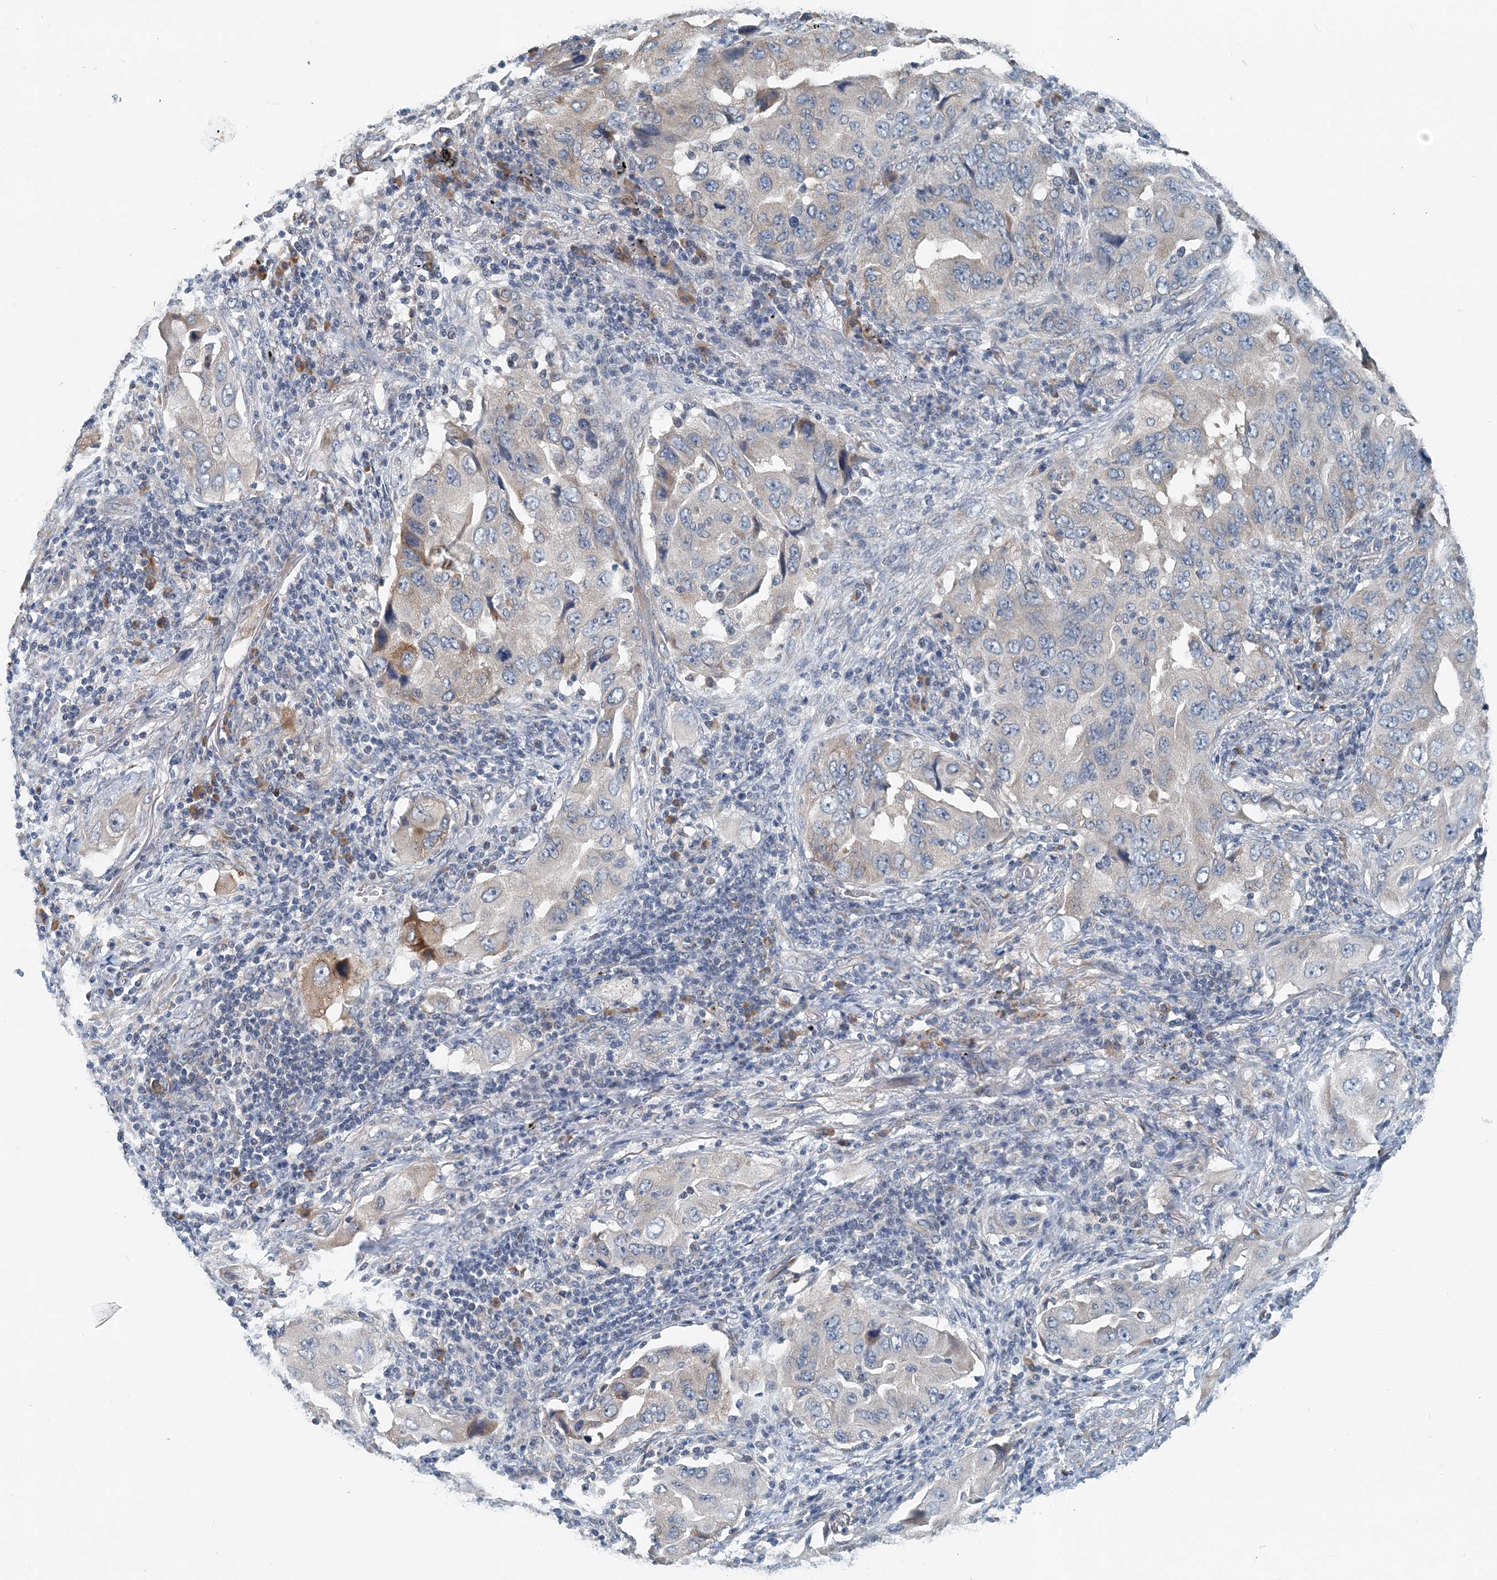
{"staining": {"intensity": "weak", "quantity": "<25%", "location": "cytoplasmic/membranous"}, "tissue": "lung cancer", "cell_type": "Tumor cells", "image_type": "cancer", "snomed": [{"axis": "morphology", "description": "Adenocarcinoma, NOS"}, {"axis": "topography", "description": "Lung"}], "caption": "High power microscopy image of an IHC photomicrograph of lung cancer (adenocarcinoma), revealing no significant positivity in tumor cells.", "gene": "EEF1A2", "patient": {"sex": "female", "age": 65}}